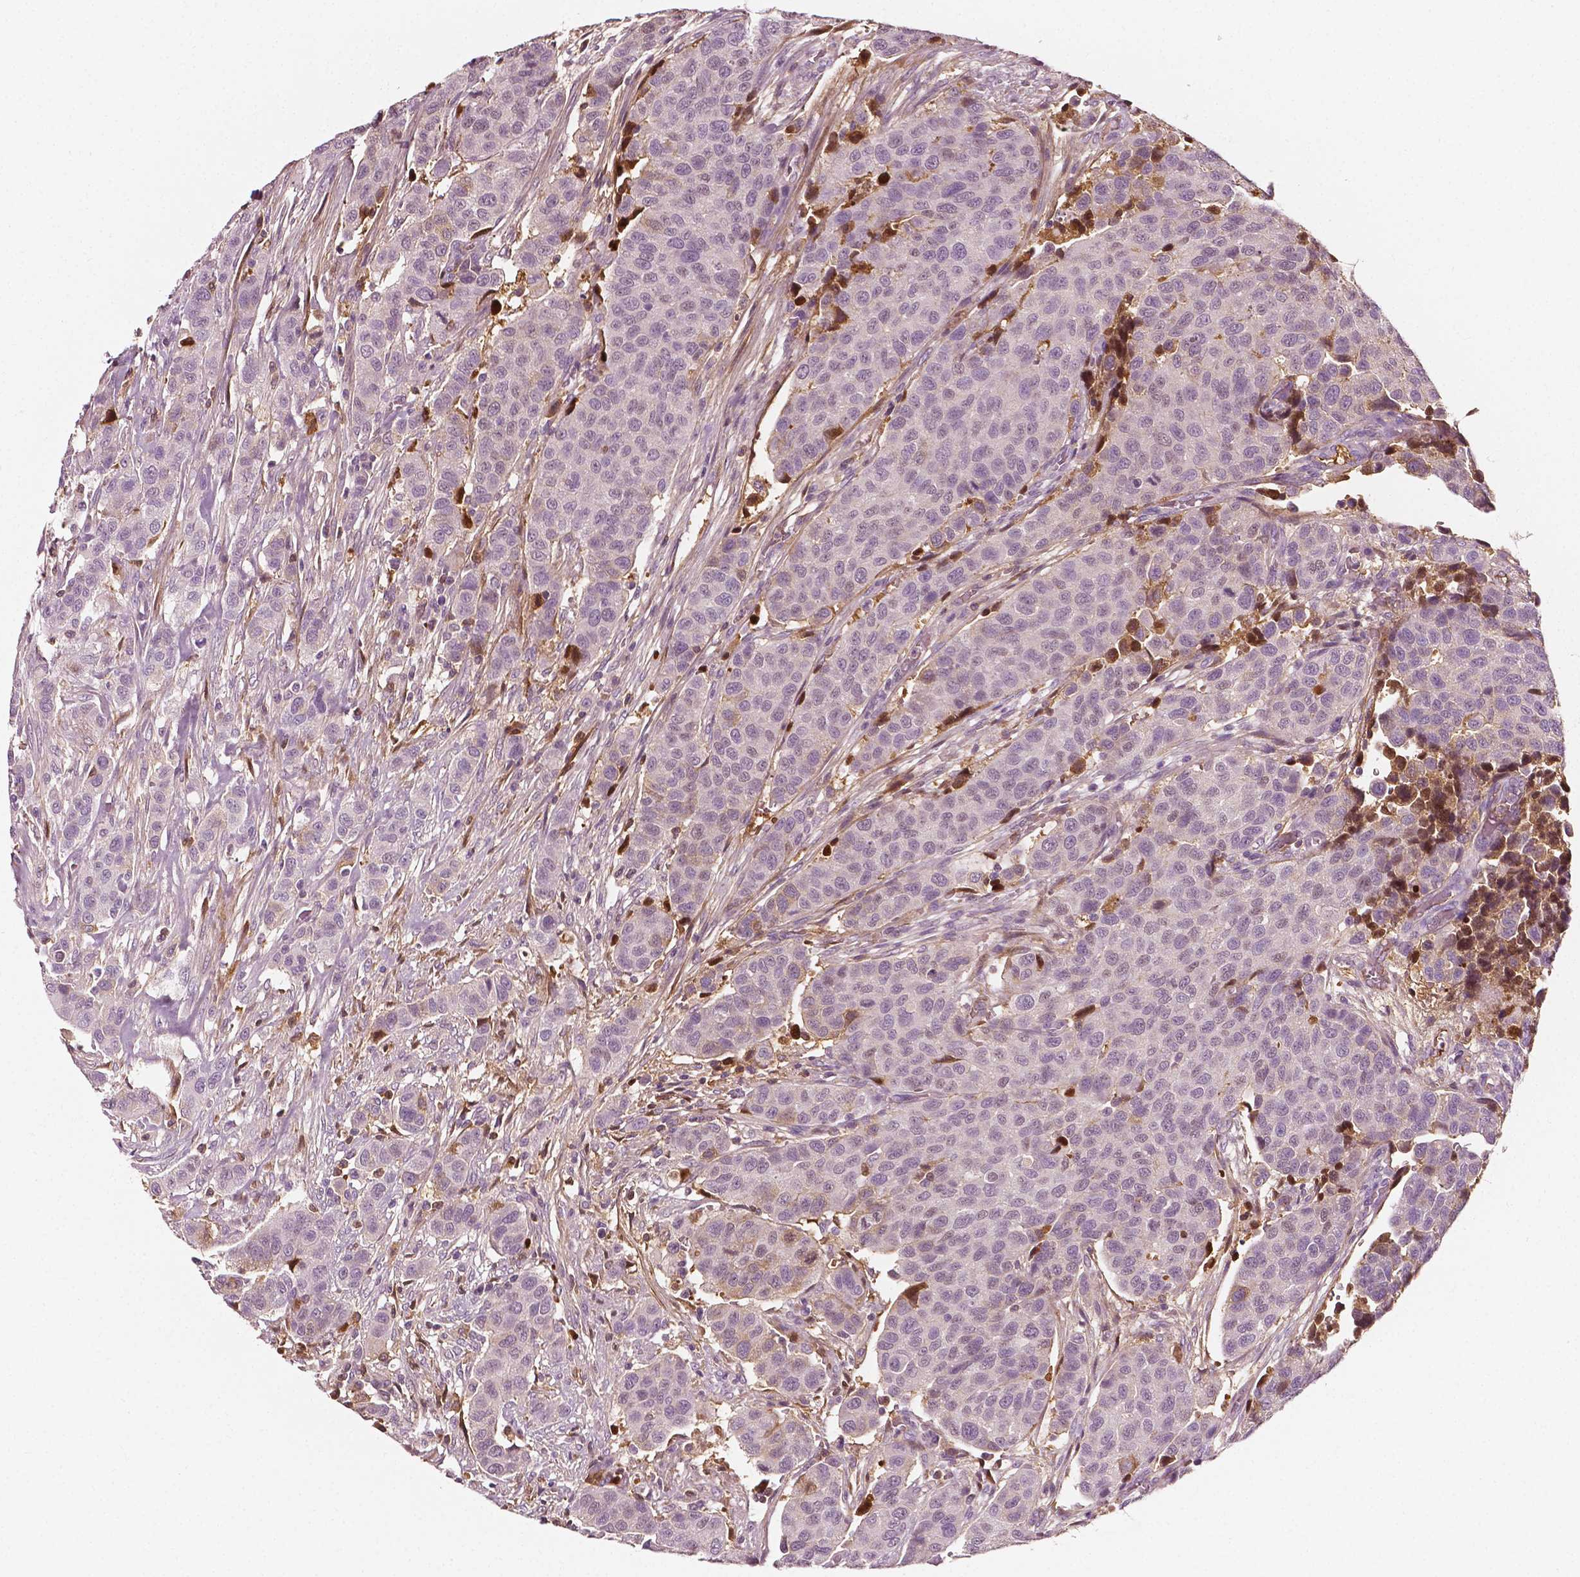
{"staining": {"intensity": "negative", "quantity": "none", "location": "none"}, "tissue": "urothelial cancer", "cell_type": "Tumor cells", "image_type": "cancer", "snomed": [{"axis": "morphology", "description": "Urothelial carcinoma, High grade"}, {"axis": "topography", "description": "Urinary bladder"}], "caption": "Immunohistochemical staining of high-grade urothelial carcinoma exhibits no significant expression in tumor cells.", "gene": "APOA4", "patient": {"sex": "female", "age": 58}}